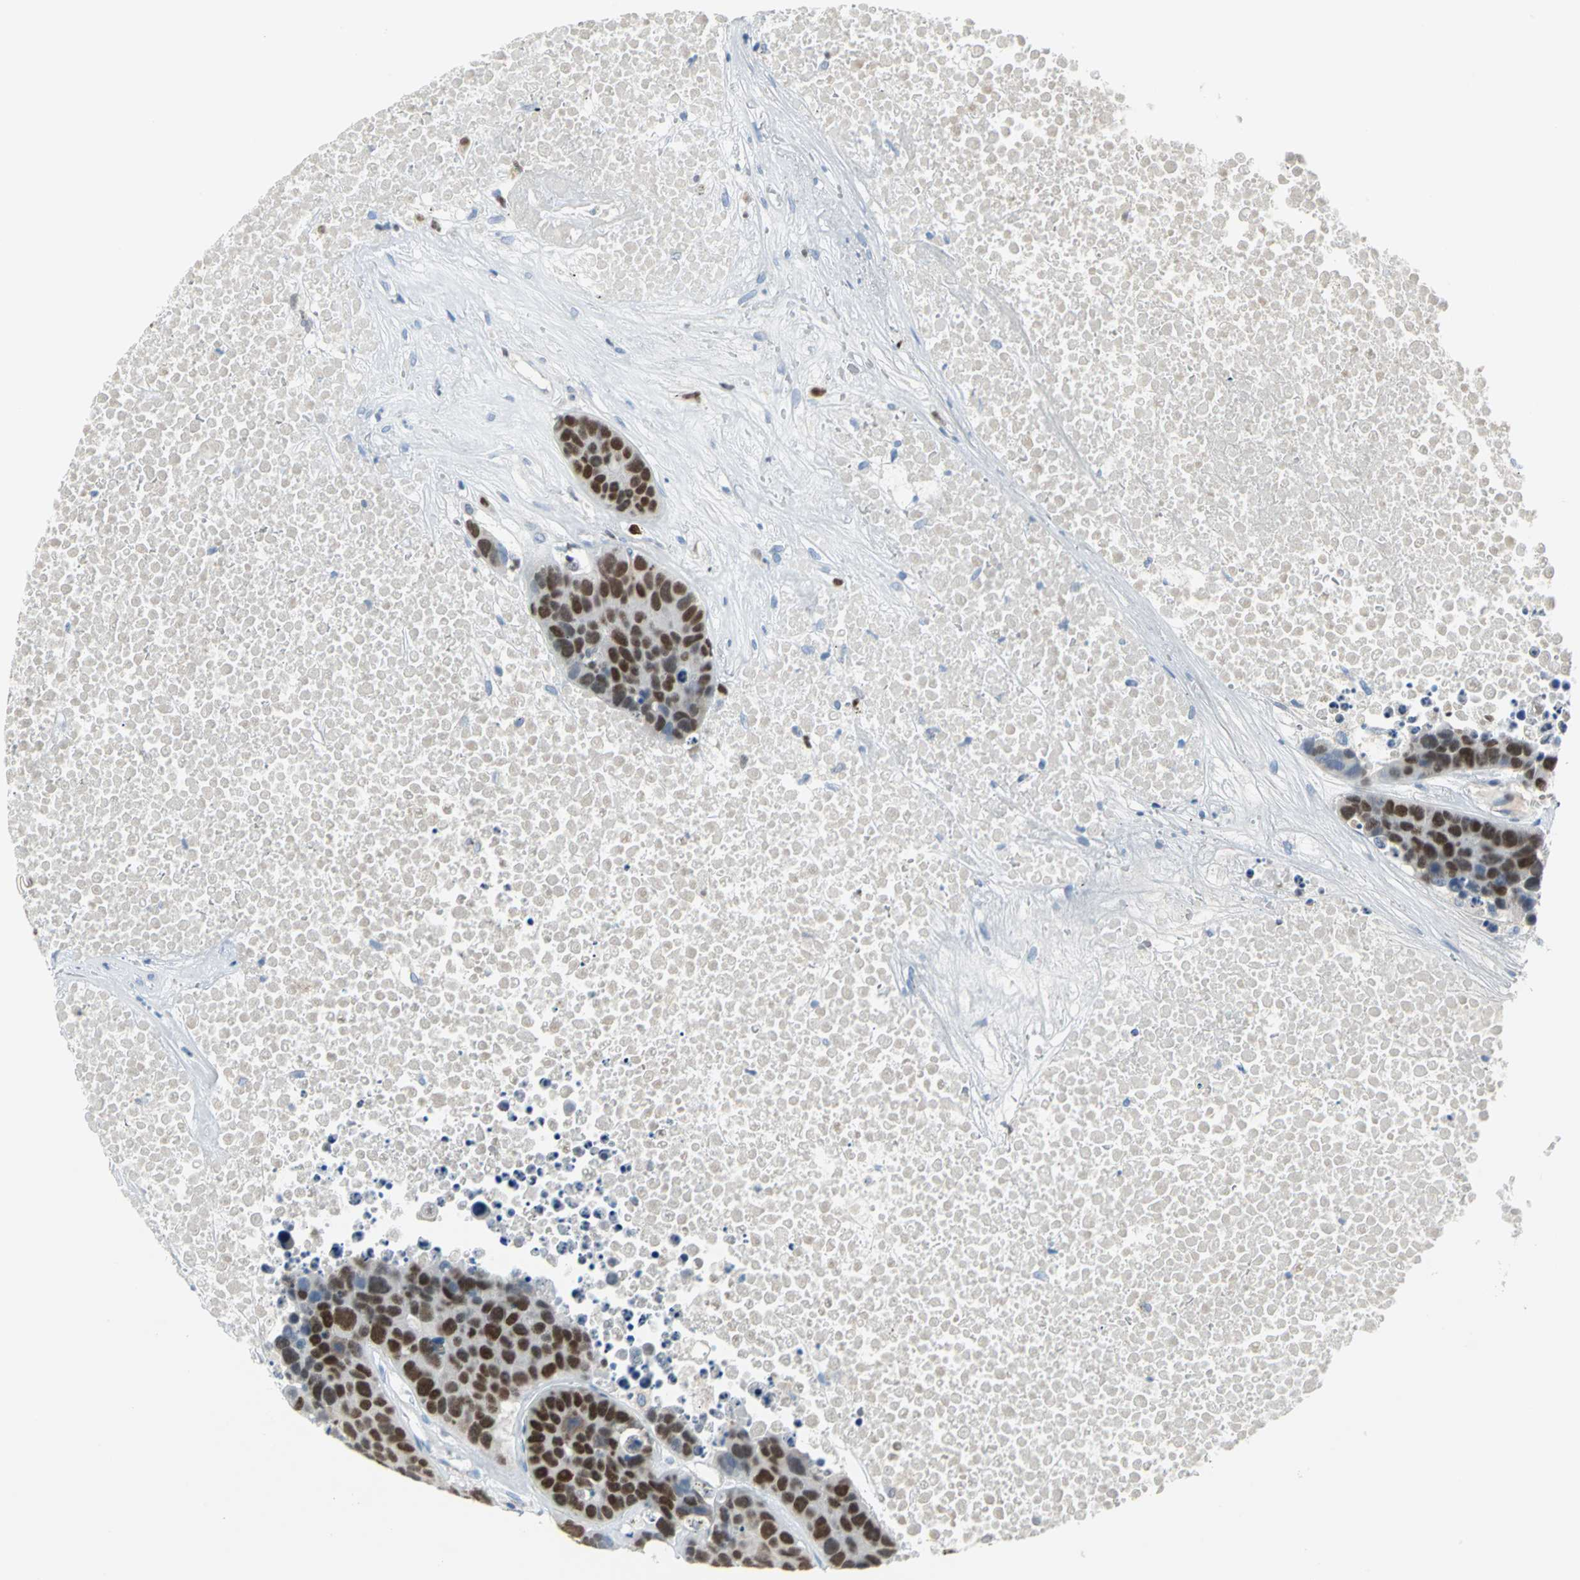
{"staining": {"intensity": "strong", "quantity": ">75%", "location": "nuclear"}, "tissue": "carcinoid", "cell_type": "Tumor cells", "image_type": "cancer", "snomed": [{"axis": "morphology", "description": "Carcinoid, malignant, NOS"}, {"axis": "topography", "description": "Lung"}], "caption": "Carcinoid was stained to show a protein in brown. There is high levels of strong nuclear positivity in about >75% of tumor cells.", "gene": "MCM4", "patient": {"sex": "male", "age": 60}}